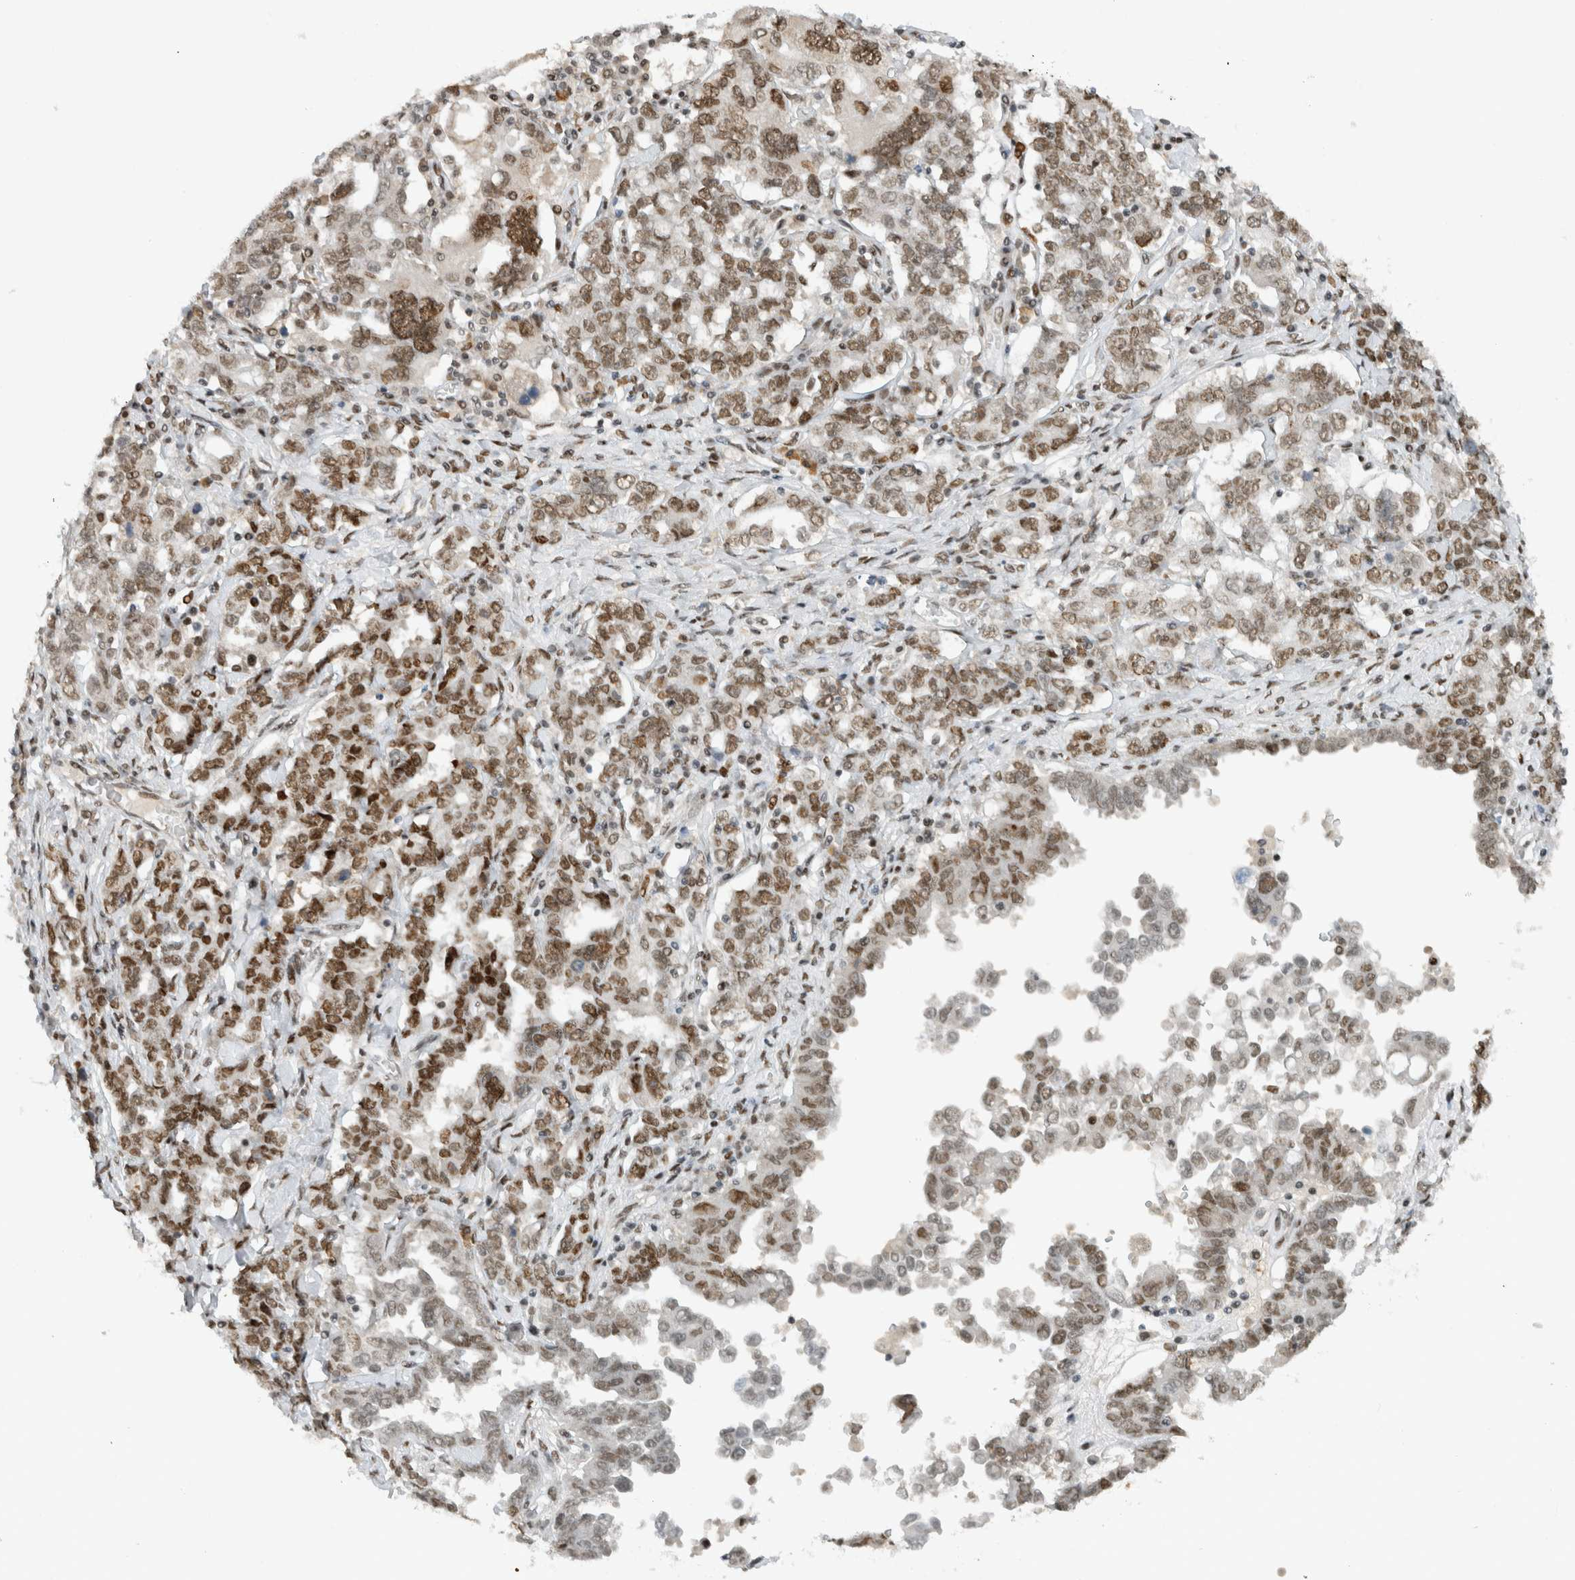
{"staining": {"intensity": "moderate", "quantity": ">75%", "location": "nuclear"}, "tissue": "ovarian cancer", "cell_type": "Tumor cells", "image_type": "cancer", "snomed": [{"axis": "morphology", "description": "Carcinoma, endometroid"}, {"axis": "topography", "description": "Ovary"}], "caption": "Immunohistochemistry histopathology image of ovarian endometroid carcinoma stained for a protein (brown), which reveals medium levels of moderate nuclear expression in approximately >75% of tumor cells.", "gene": "HNRNPR", "patient": {"sex": "female", "age": 62}}